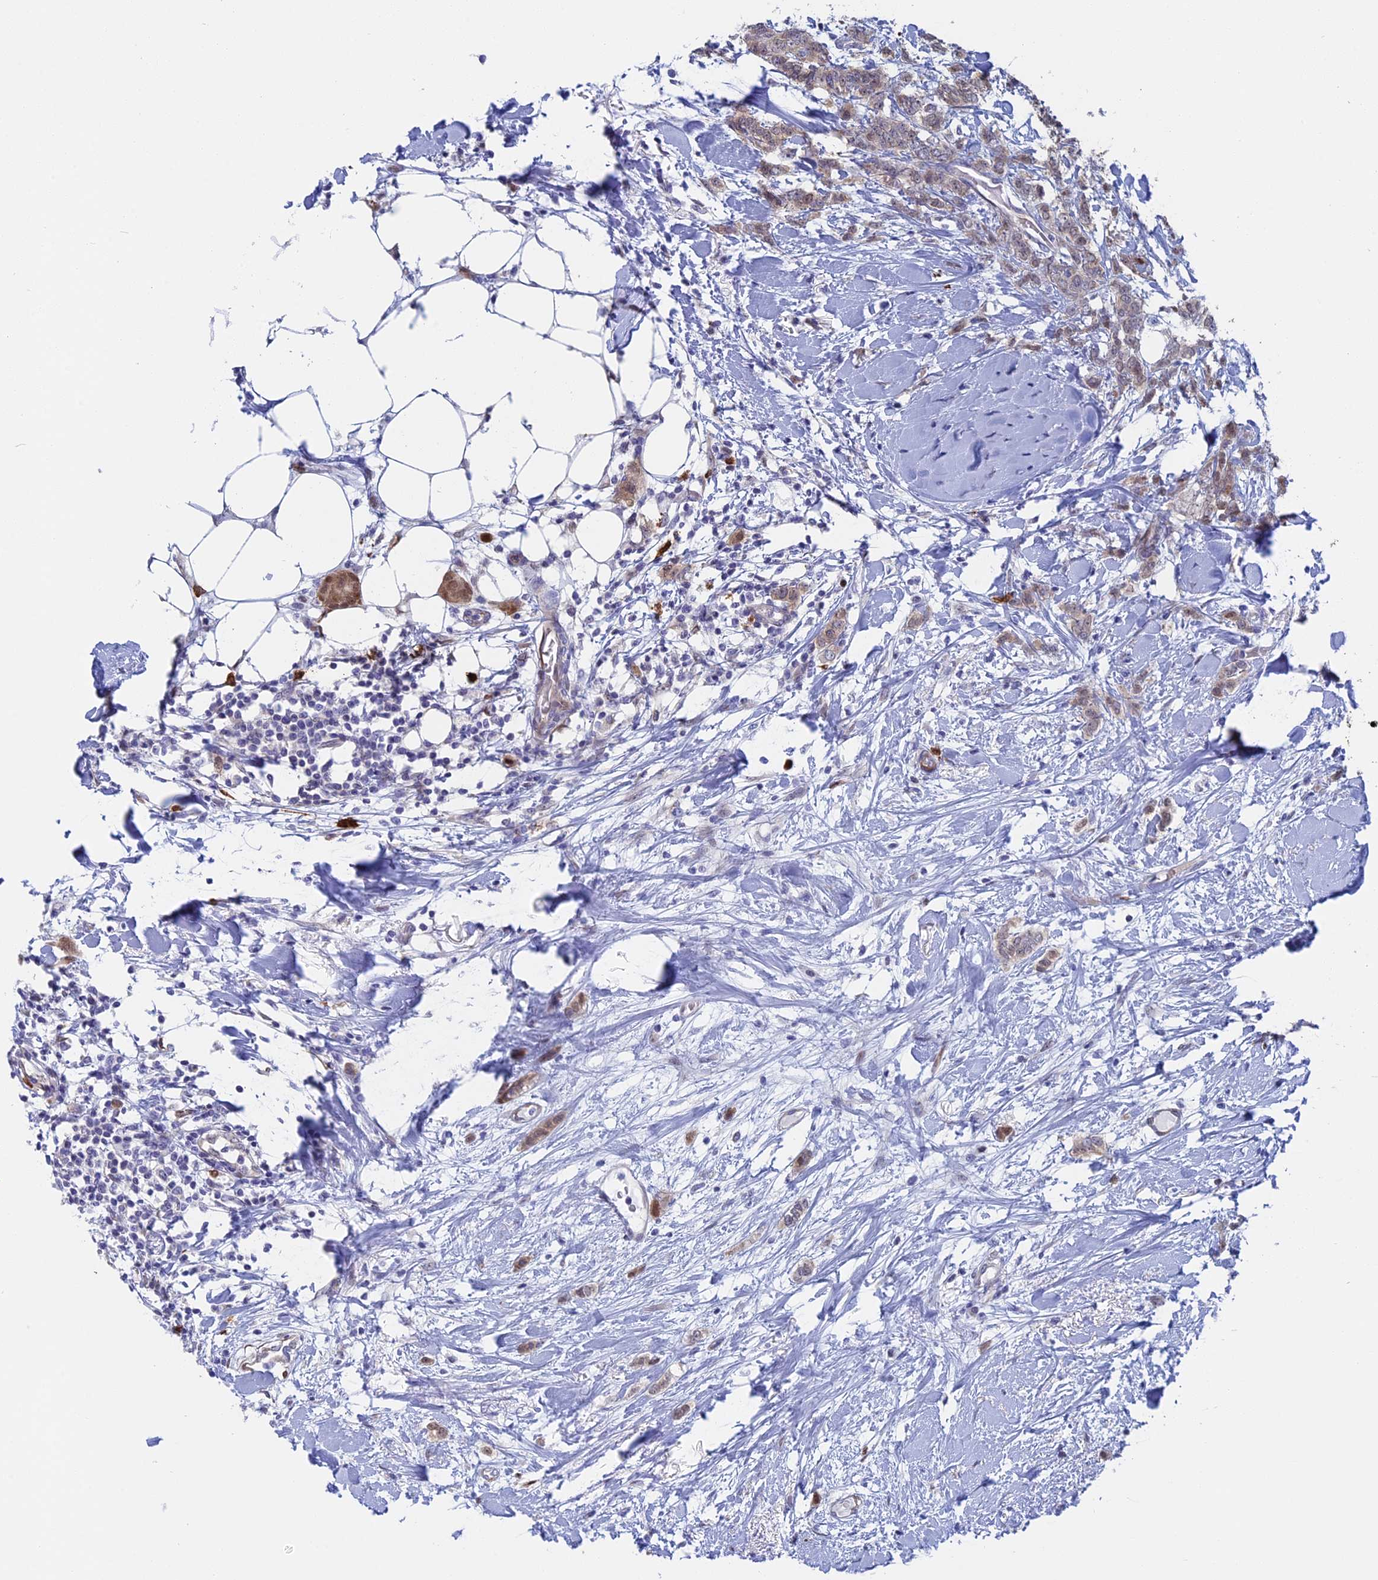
{"staining": {"intensity": "weak", "quantity": "<25%", "location": "cytoplasmic/membranous,nuclear"}, "tissue": "breast cancer", "cell_type": "Tumor cells", "image_type": "cancer", "snomed": [{"axis": "morphology", "description": "Duct carcinoma"}, {"axis": "topography", "description": "Breast"}], "caption": "Human breast cancer (invasive ductal carcinoma) stained for a protein using immunohistochemistry demonstrates no positivity in tumor cells.", "gene": "SLC26A1", "patient": {"sex": "female", "age": 72}}